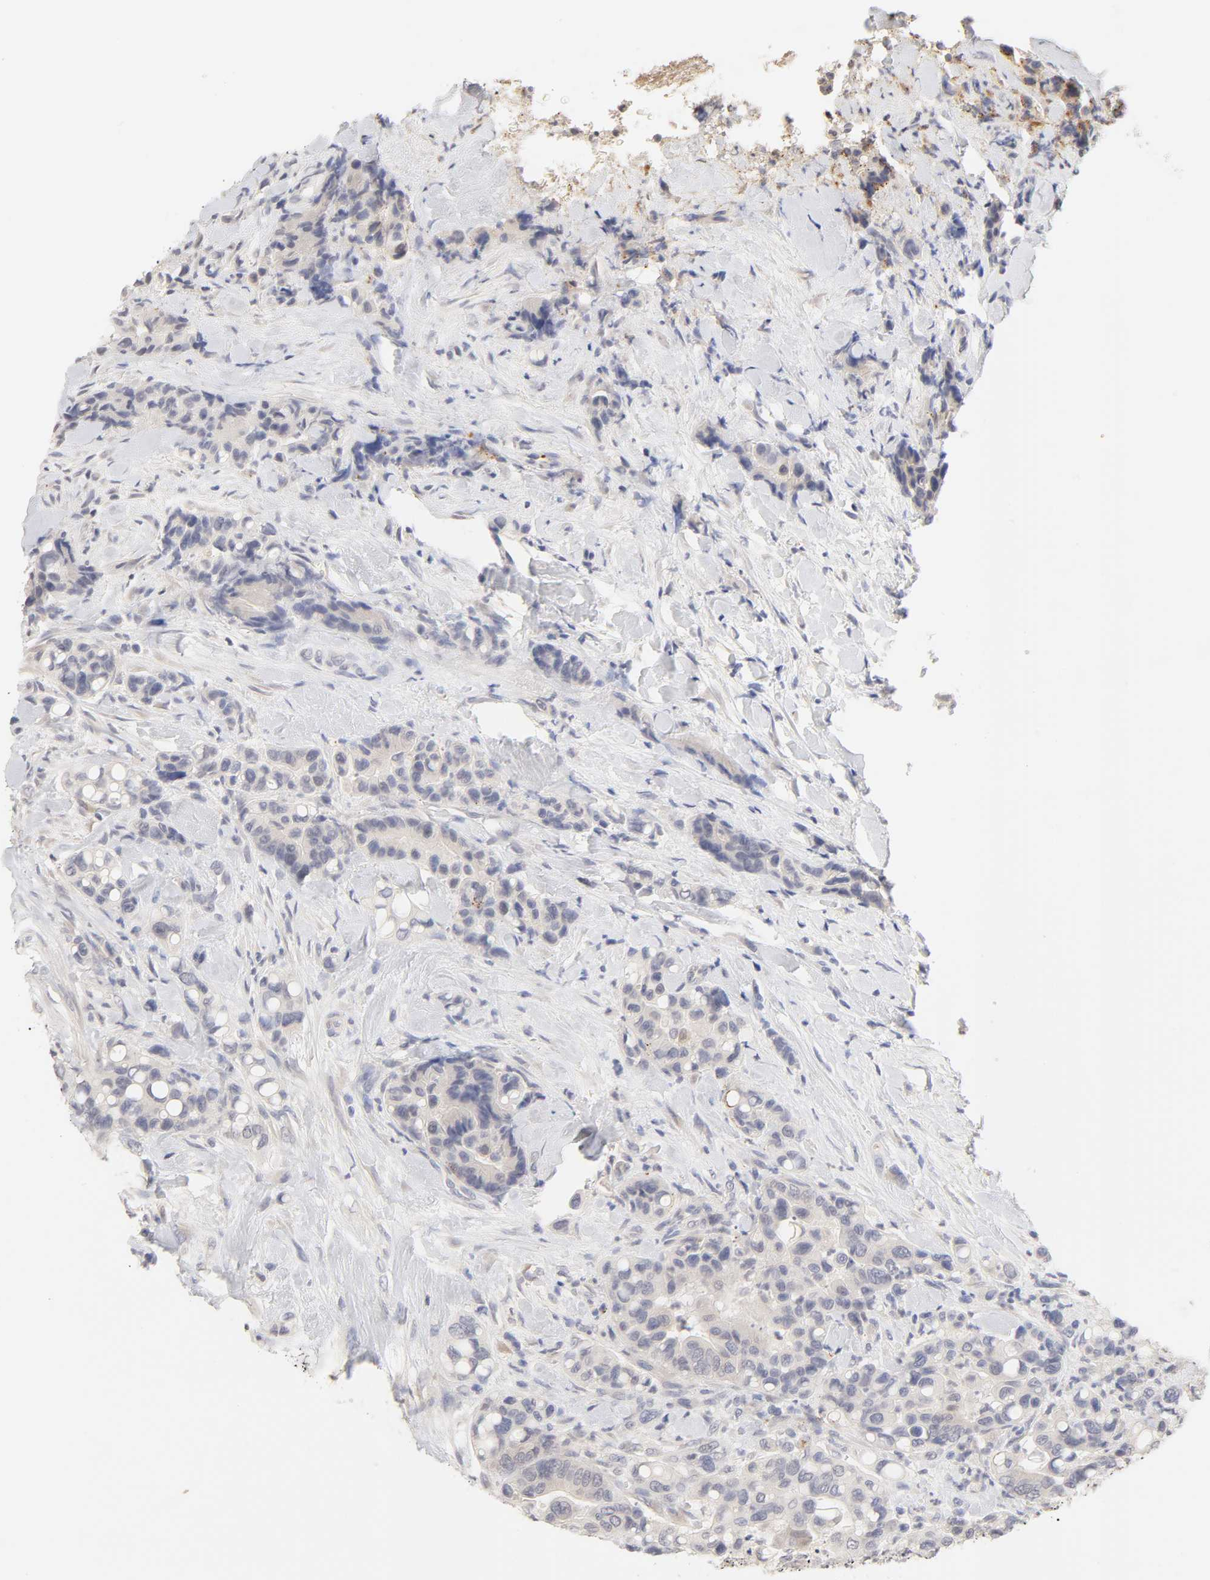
{"staining": {"intensity": "weak", "quantity": ">75%", "location": "cytoplasmic/membranous"}, "tissue": "colorectal cancer", "cell_type": "Tumor cells", "image_type": "cancer", "snomed": [{"axis": "morphology", "description": "Normal tissue, NOS"}, {"axis": "morphology", "description": "Adenocarcinoma, NOS"}, {"axis": "topography", "description": "Colon"}], "caption": "An image of colorectal cancer stained for a protein displays weak cytoplasmic/membranous brown staining in tumor cells. (brown staining indicates protein expression, while blue staining denotes nuclei).", "gene": "CYP4B1", "patient": {"sex": "male", "age": 82}}